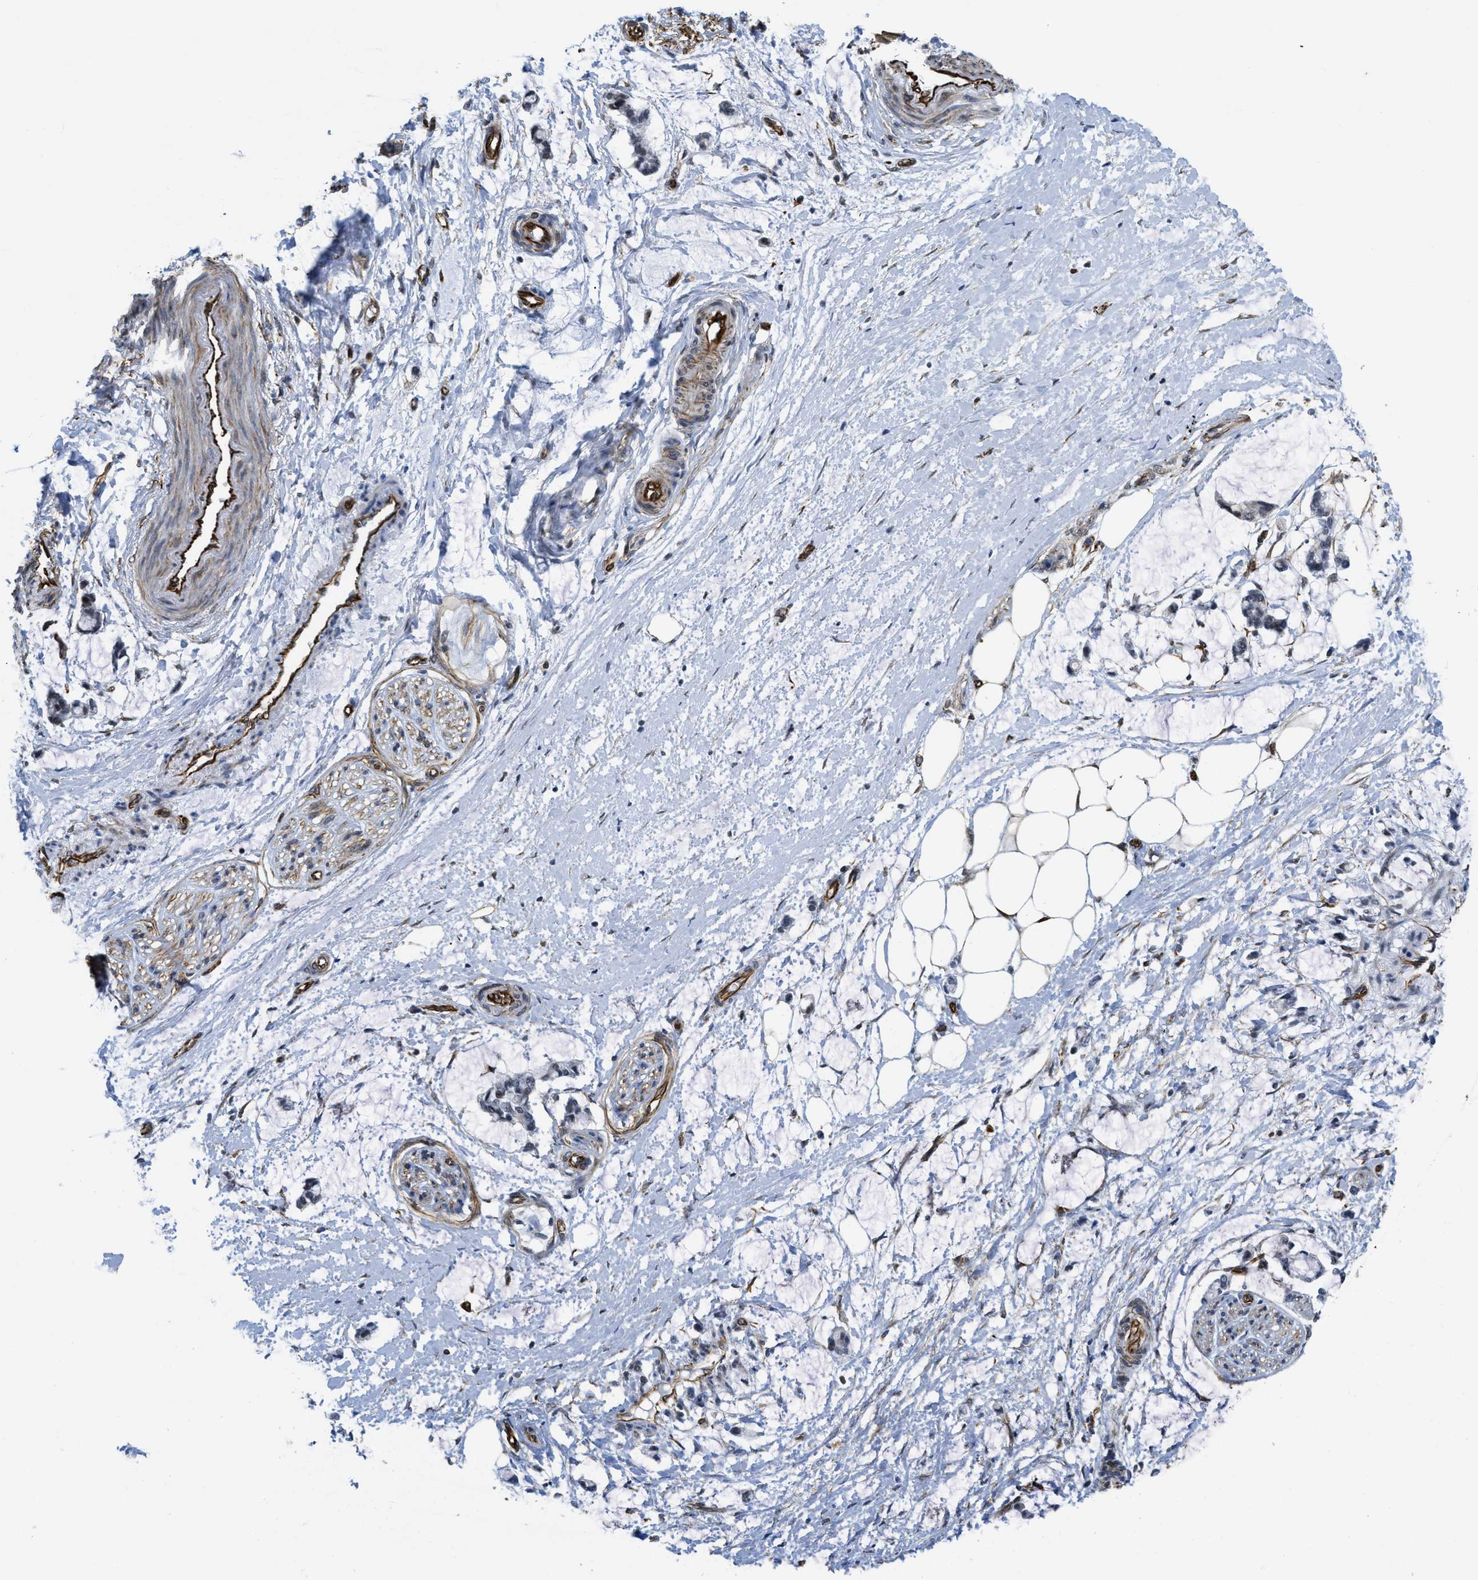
{"staining": {"intensity": "moderate", "quantity": ">75%", "location": "cytoplasmic/membranous"}, "tissue": "adipose tissue", "cell_type": "Adipocytes", "image_type": "normal", "snomed": [{"axis": "morphology", "description": "Normal tissue, NOS"}, {"axis": "morphology", "description": "Adenocarcinoma, NOS"}, {"axis": "topography", "description": "Colon"}, {"axis": "topography", "description": "Peripheral nerve tissue"}], "caption": "Adipose tissue stained with IHC shows moderate cytoplasmic/membranous positivity in approximately >75% of adipocytes.", "gene": "LRRC8B", "patient": {"sex": "male", "age": 14}}